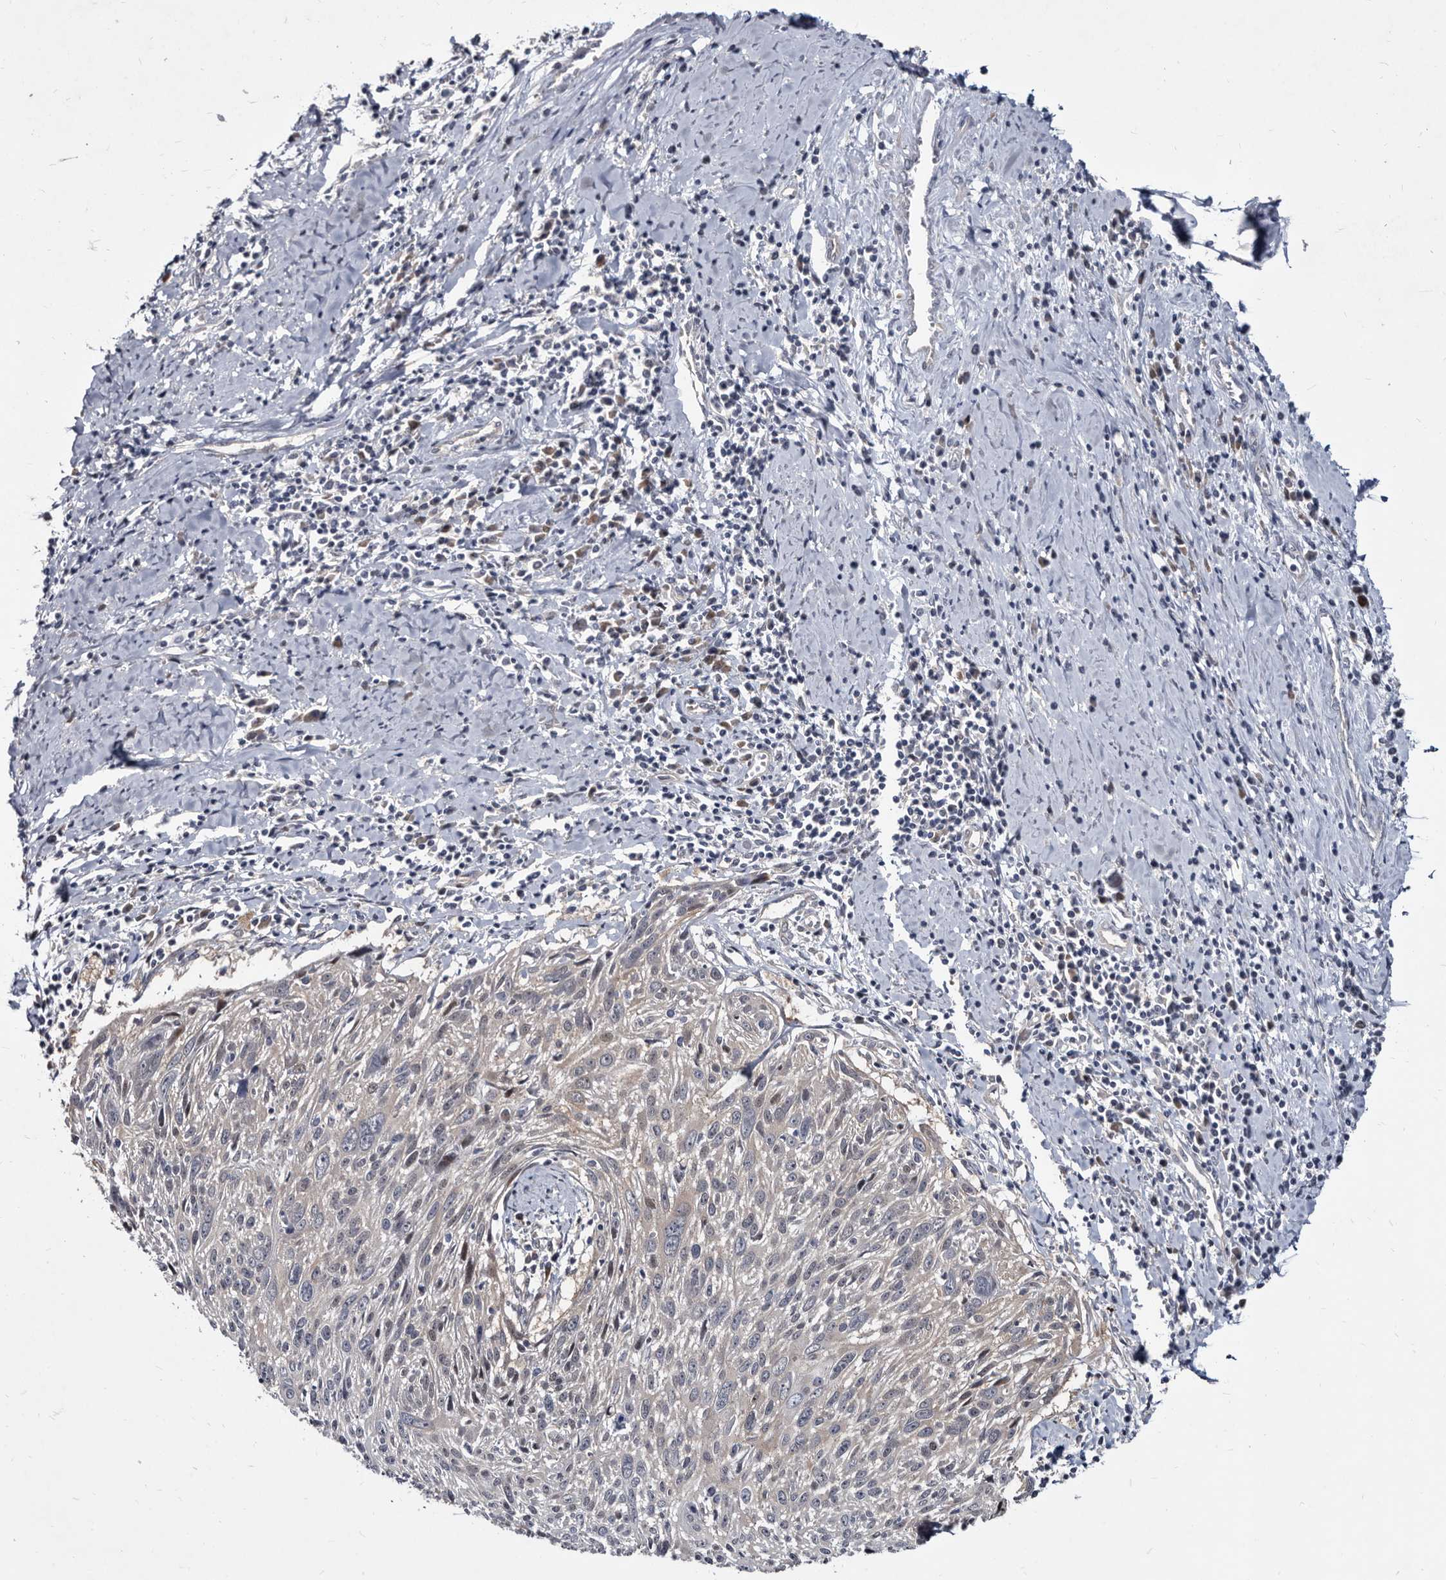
{"staining": {"intensity": "negative", "quantity": "none", "location": "none"}, "tissue": "cervical cancer", "cell_type": "Tumor cells", "image_type": "cancer", "snomed": [{"axis": "morphology", "description": "Squamous cell carcinoma, NOS"}, {"axis": "topography", "description": "Cervix"}], "caption": "An immunohistochemistry (IHC) micrograph of cervical squamous cell carcinoma is shown. There is no staining in tumor cells of cervical squamous cell carcinoma. The staining was performed using DAB (3,3'-diaminobenzidine) to visualize the protein expression in brown, while the nuclei were stained in blue with hematoxylin (Magnification: 20x).", "gene": "ABCF2", "patient": {"sex": "female", "age": 51}}